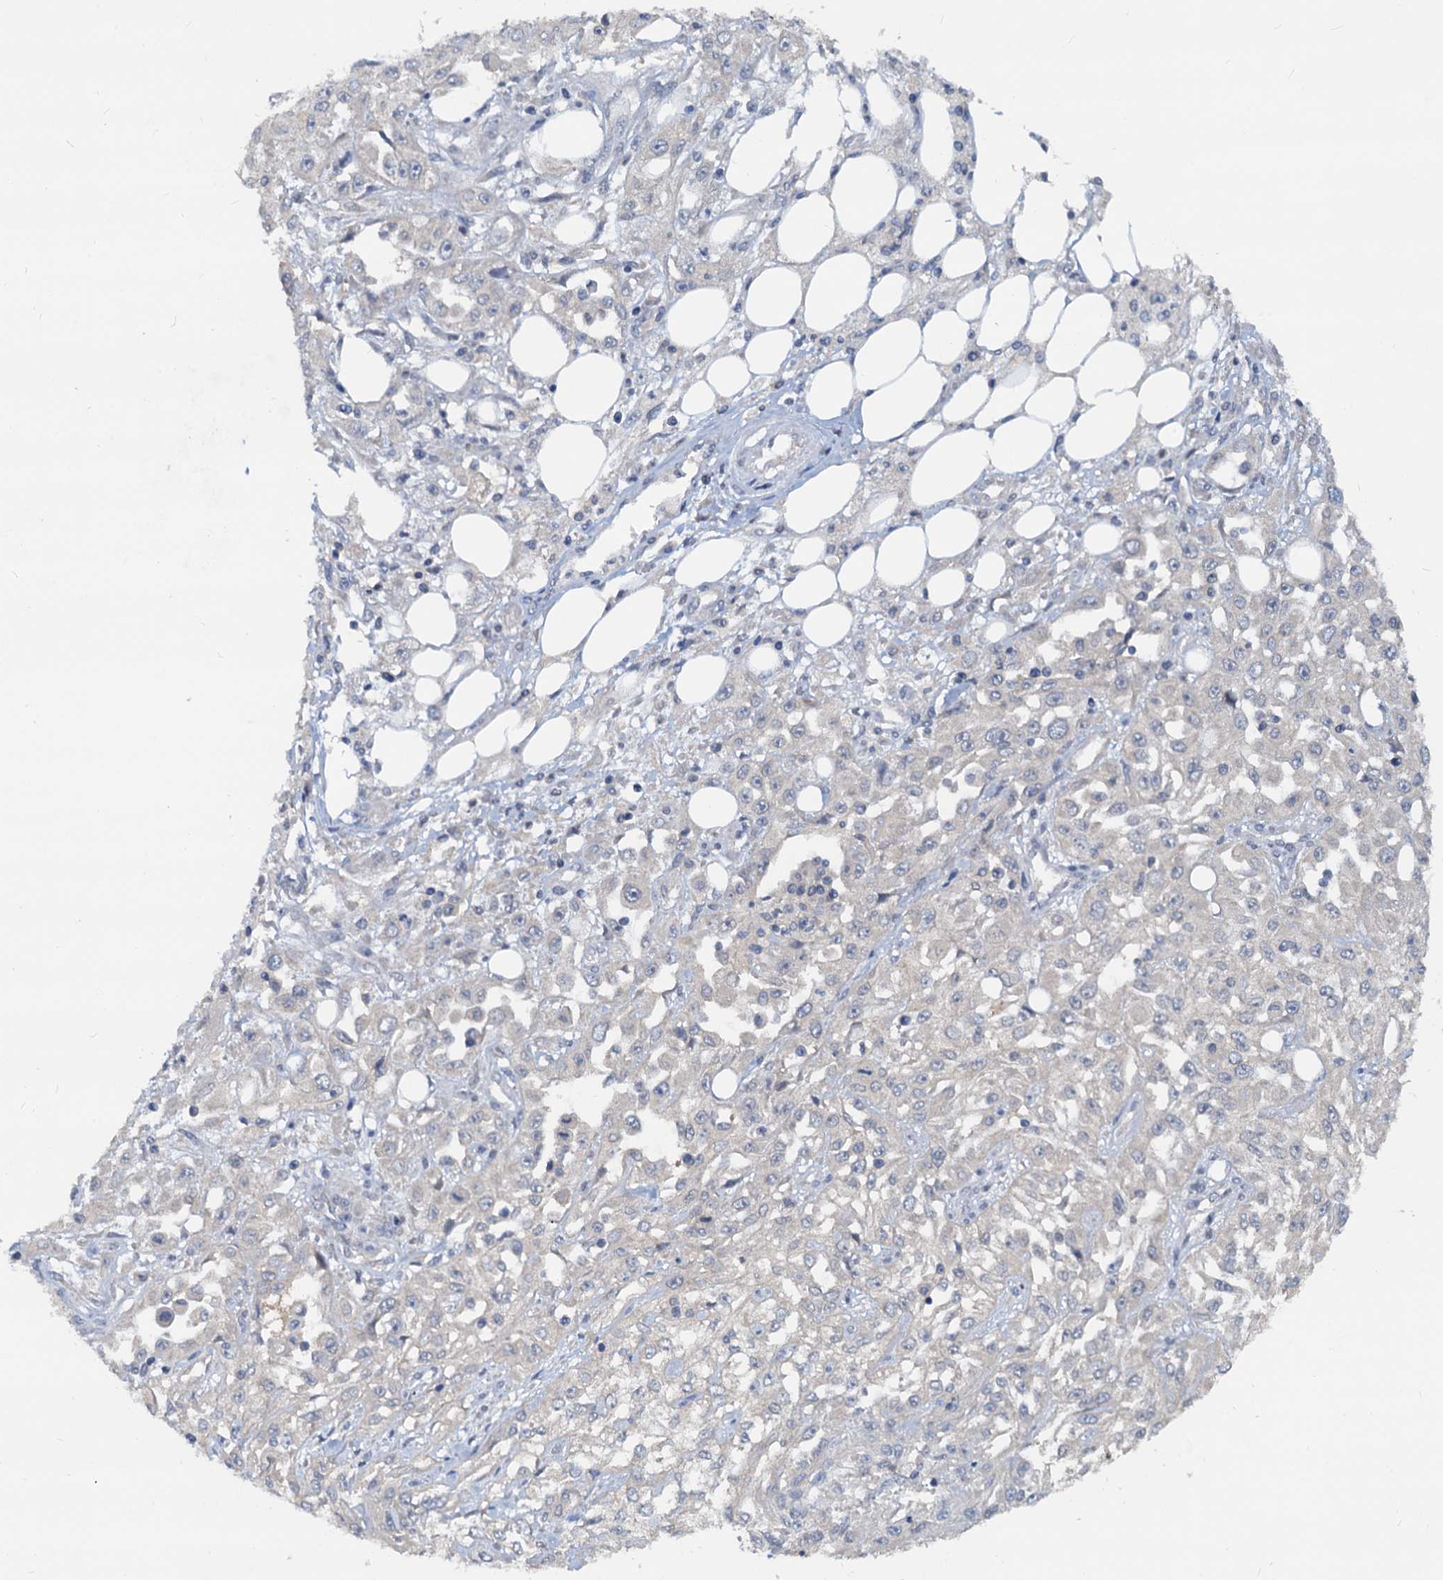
{"staining": {"intensity": "negative", "quantity": "none", "location": "none"}, "tissue": "skin cancer", "cell_type": "Tumor cells", "image_type": "cancer", "snomed": [{"axis": "morphology", "description": "Squamous cell carcinoma, NOS"}, {"axis": "morphology", "description": "Squamous cell carcinoma, metastatic, NOS"}, {"axis": "topography", "description": "Skin"}, {"axis": "topography", "description": "Lymph node"}], "caption": "Immunohistochemistry (IHC) of skin metastatic squamous cell carcinoma displays no expression in tumor cells.", "gene": "PTGES3", "patient": {"sex": "male", "age": 75}}